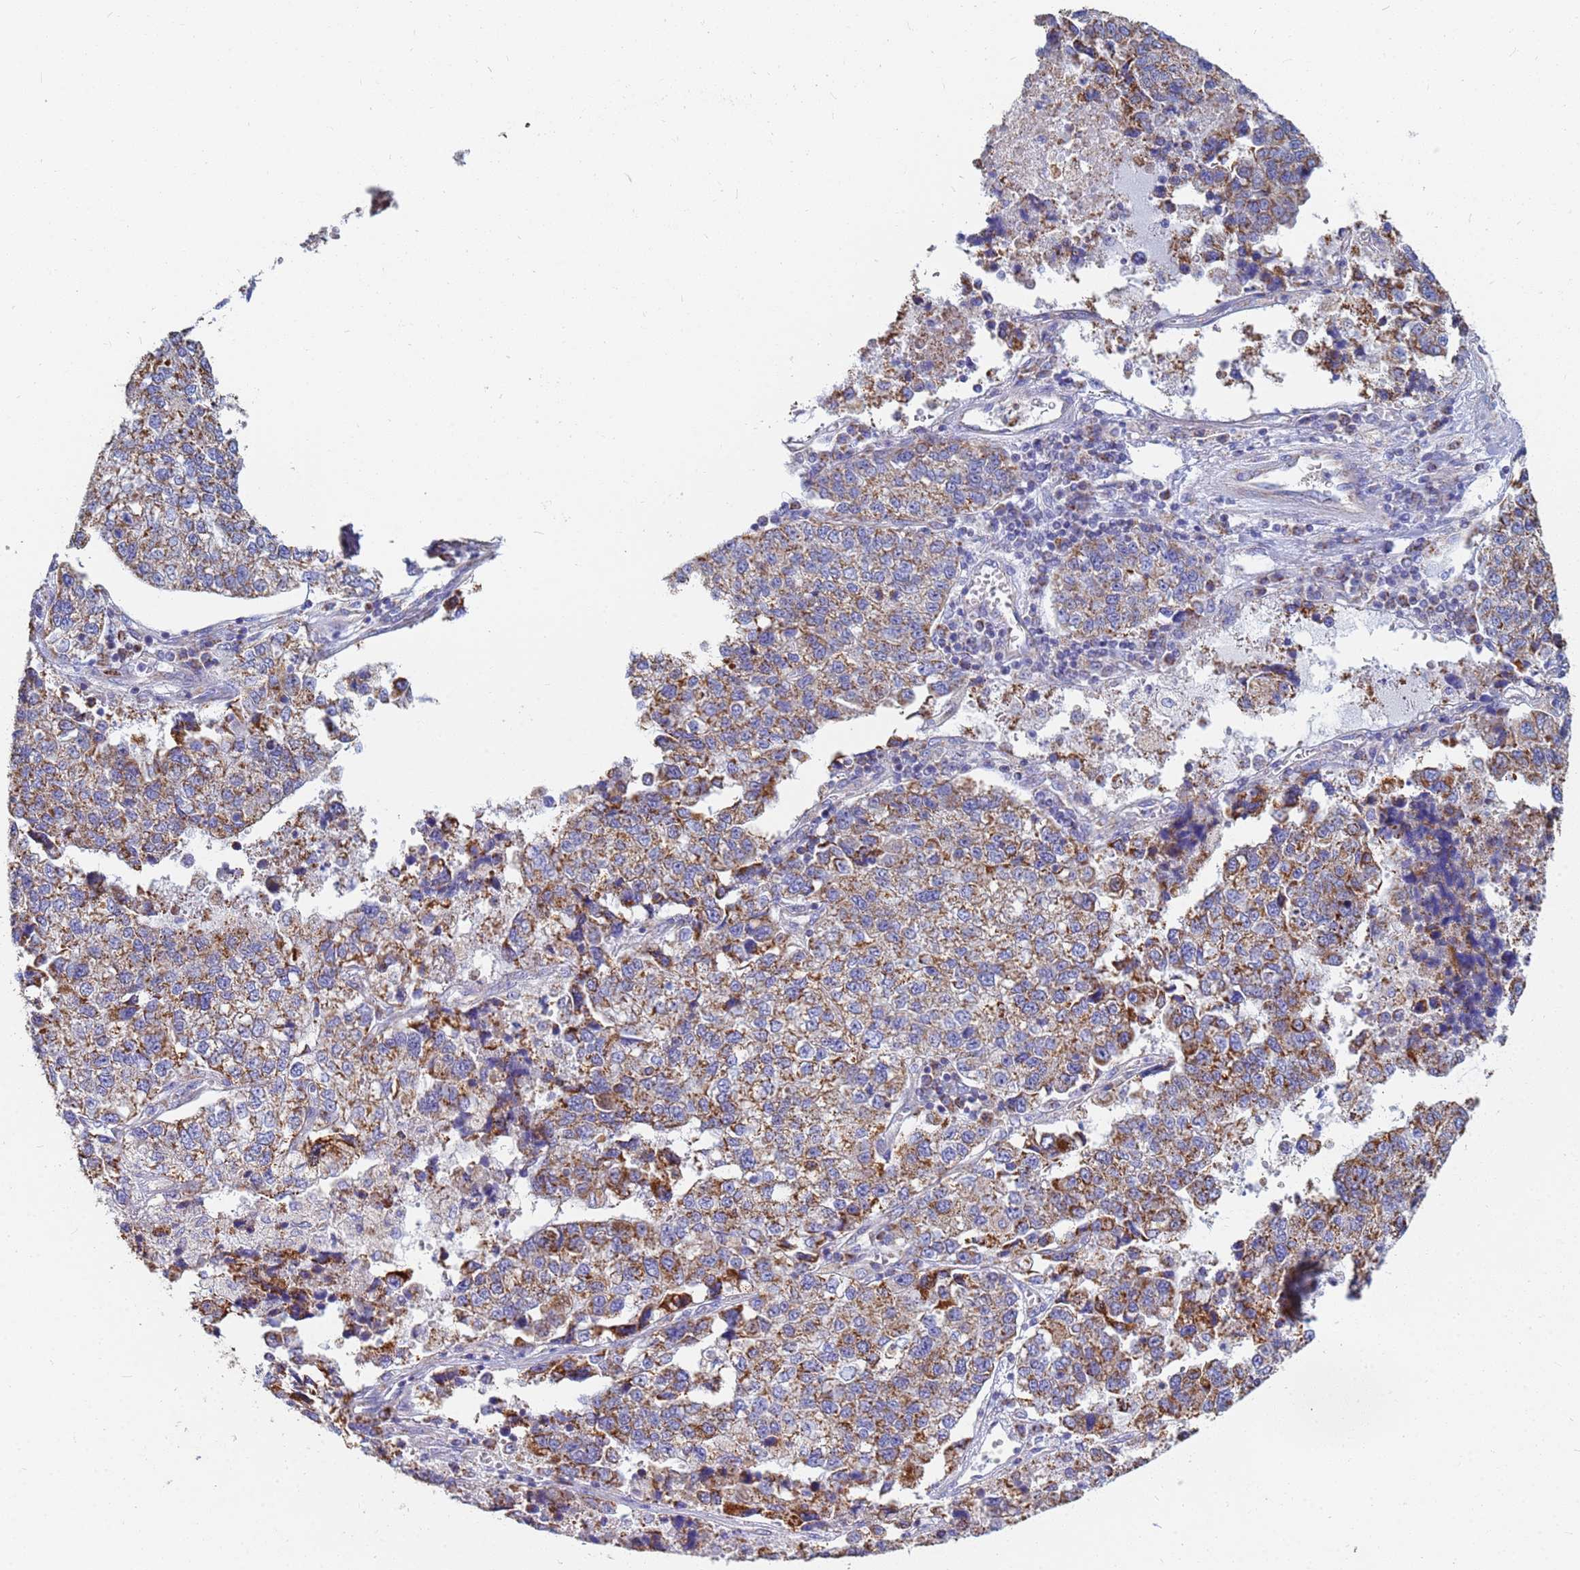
{"staining": {"intensity": "moderate", "quantity": ">75%", "location": "cytoplasmic/membranous"}, "tissue": "lung cancer", "cell_type": "Tumor cells", "image_type": "cancer", "snomed": [{"axis": "morphology", "description": "Adenocarcinoma, NOS"}, {"axis": "topography", "description": "Lung"}], "caption": "This is an image of immunohistochemistry staining of lung adenocarcinoma, which shows moderate staining in the cytoplasmic/membranous of tumor cells.", "gene": "UQCRH", "patient": {"sex": "male", "age": 49}}